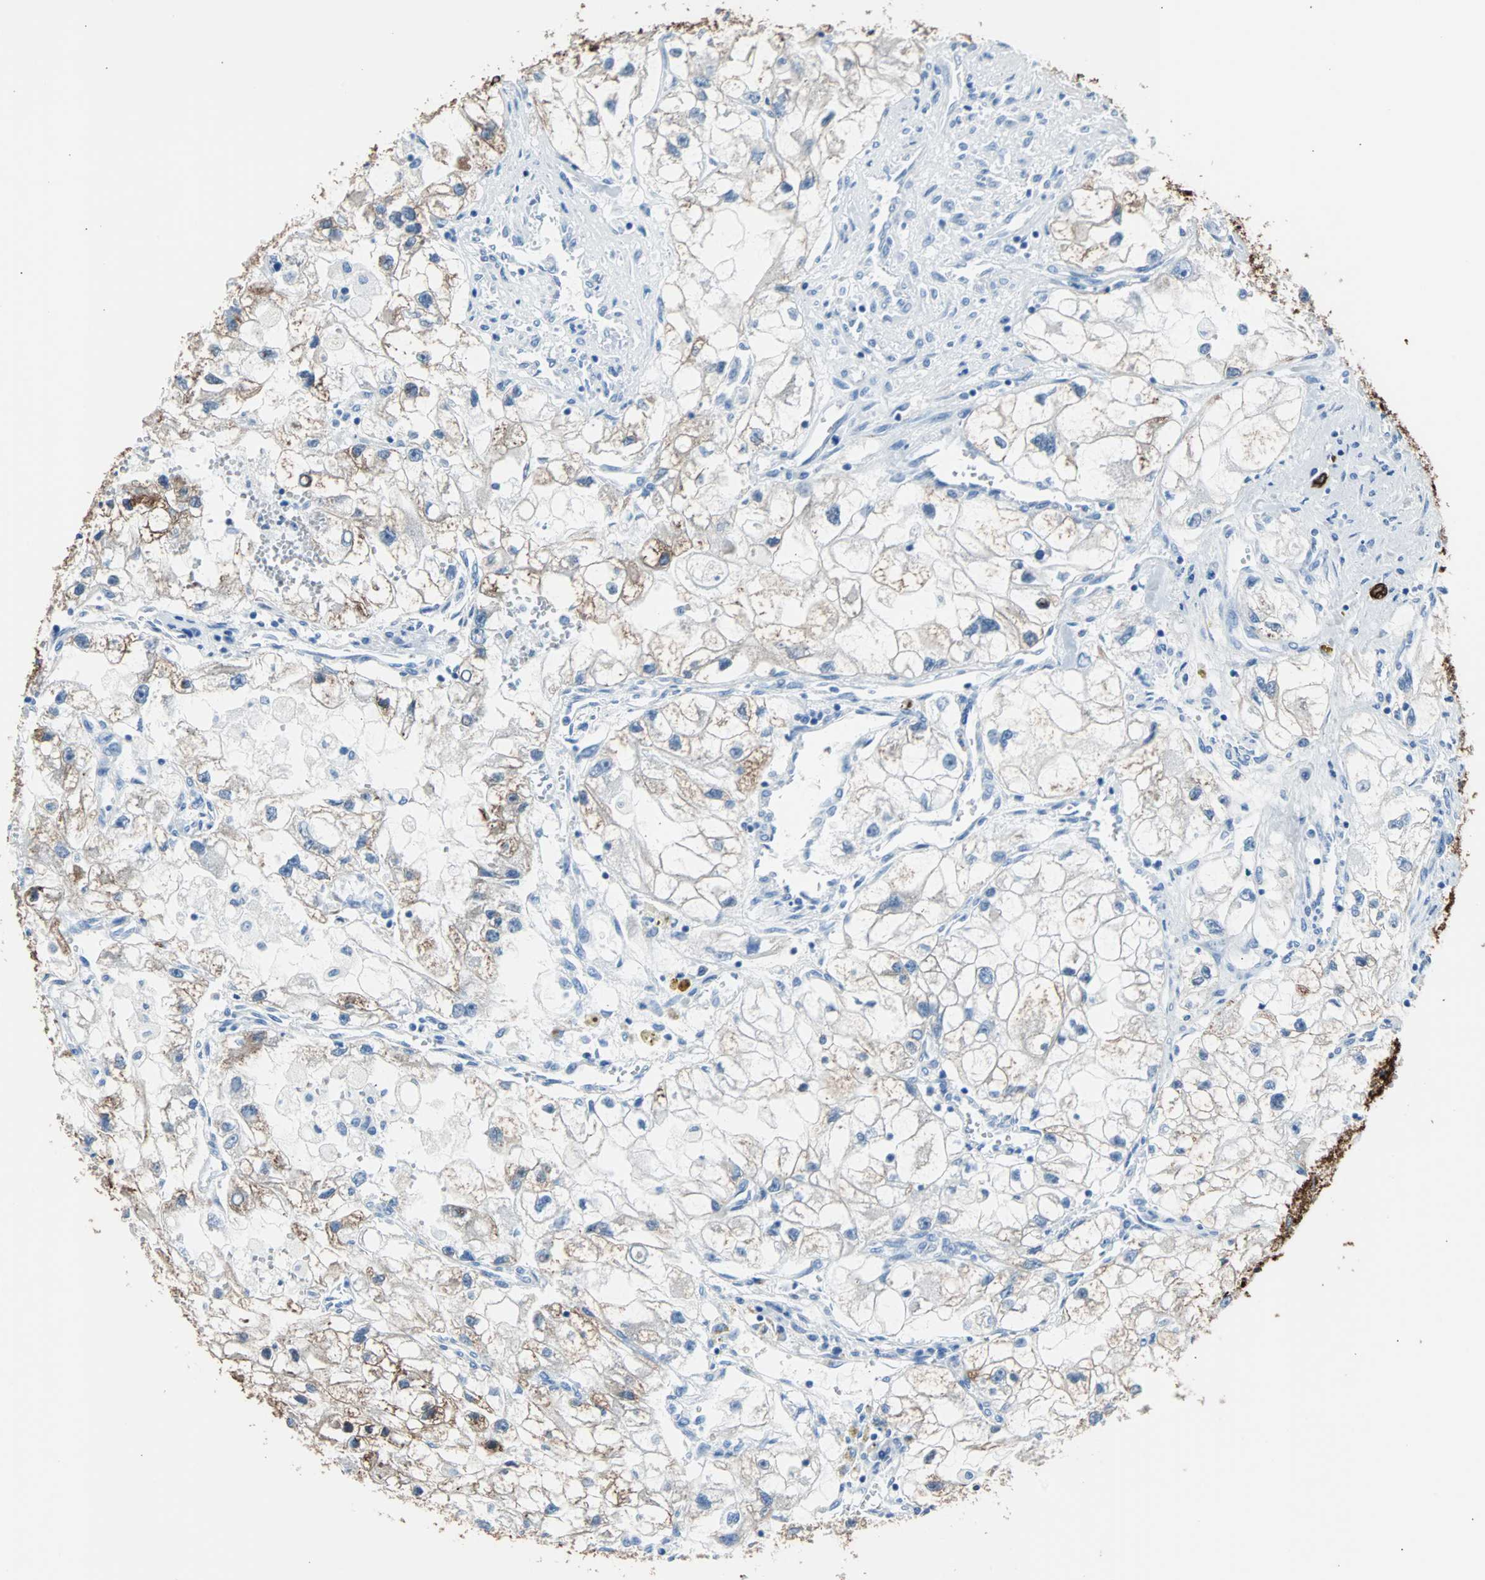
{"staining": {"intensity": "moderate", "quantity": "<25%", "location": "cytoplasmic/membranous"}, "tissue": "renal cancer", "cell_type": "Tumor cells", "image_type": "cancer", "snomed": [{"axis": "morphology", "description": "Adenocarcinoma, NOS"}, {"axis": "topography", "description": "Kidney"}], "caption": "Immunohistochemical staining of human adenocarcinoma (renal) exhibits low levels of moderate cytoplasmic/membranous protein staining in about <25% of tumor cells.", "gene": "KRT7", "patient": {"sex": "female", "age": 70}}